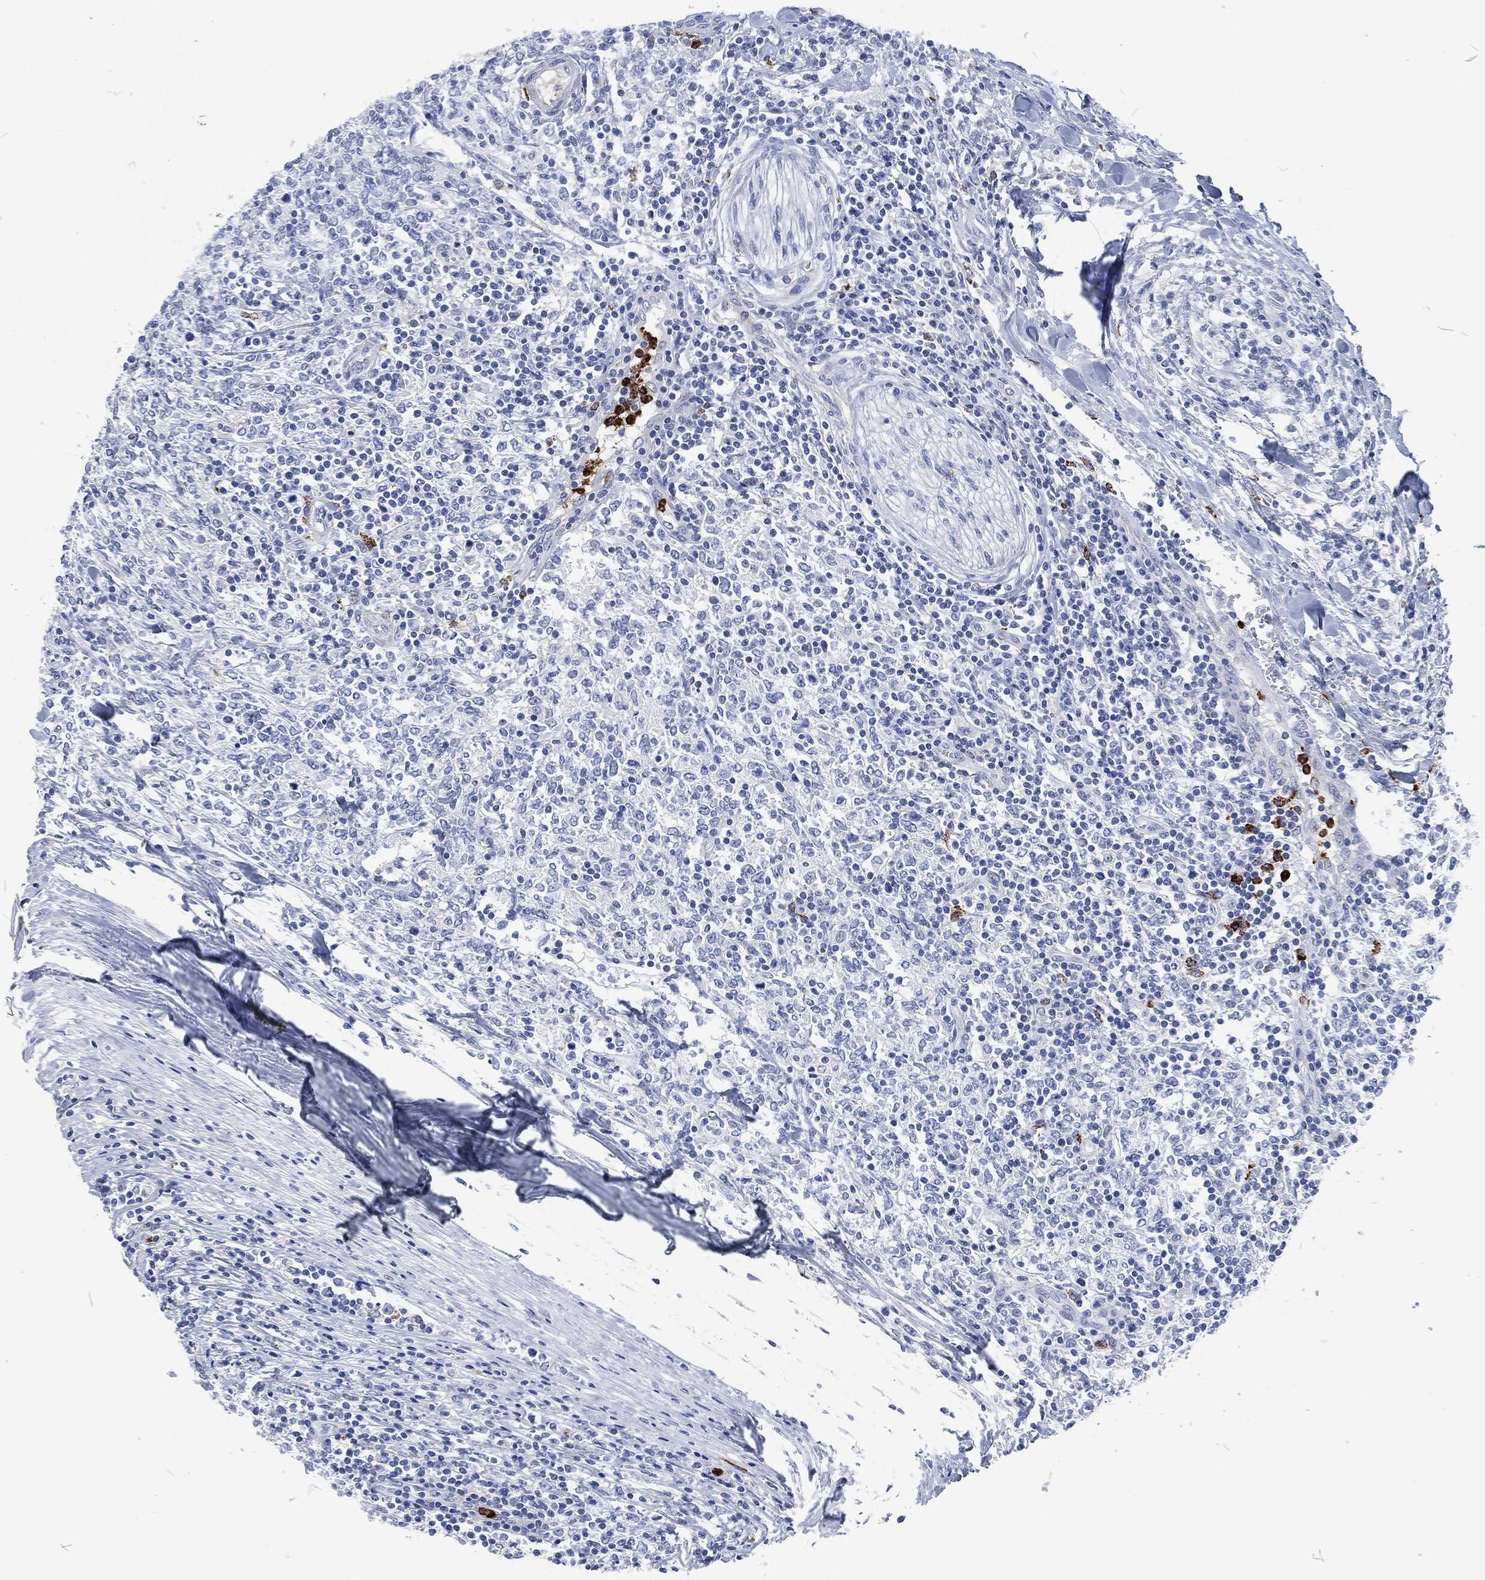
{"staining": {"intensity": "negative", "quantity": "none", "location": "none"}, "tissue": "lymphoma", "cell_type": "Tumor cells", "image_type": "cancer", "snomed": [{"axis": "morphology", "description": "Malignant lymphoma, non-Hodgkin's type, High grade"}, {"axis": "topography", "description": "Lymph node"}], "caption": "There is no significant expression in tumor cells of lymphoma.", "gene": "MPO", "patient": {"sex": "female", "age": 84}}